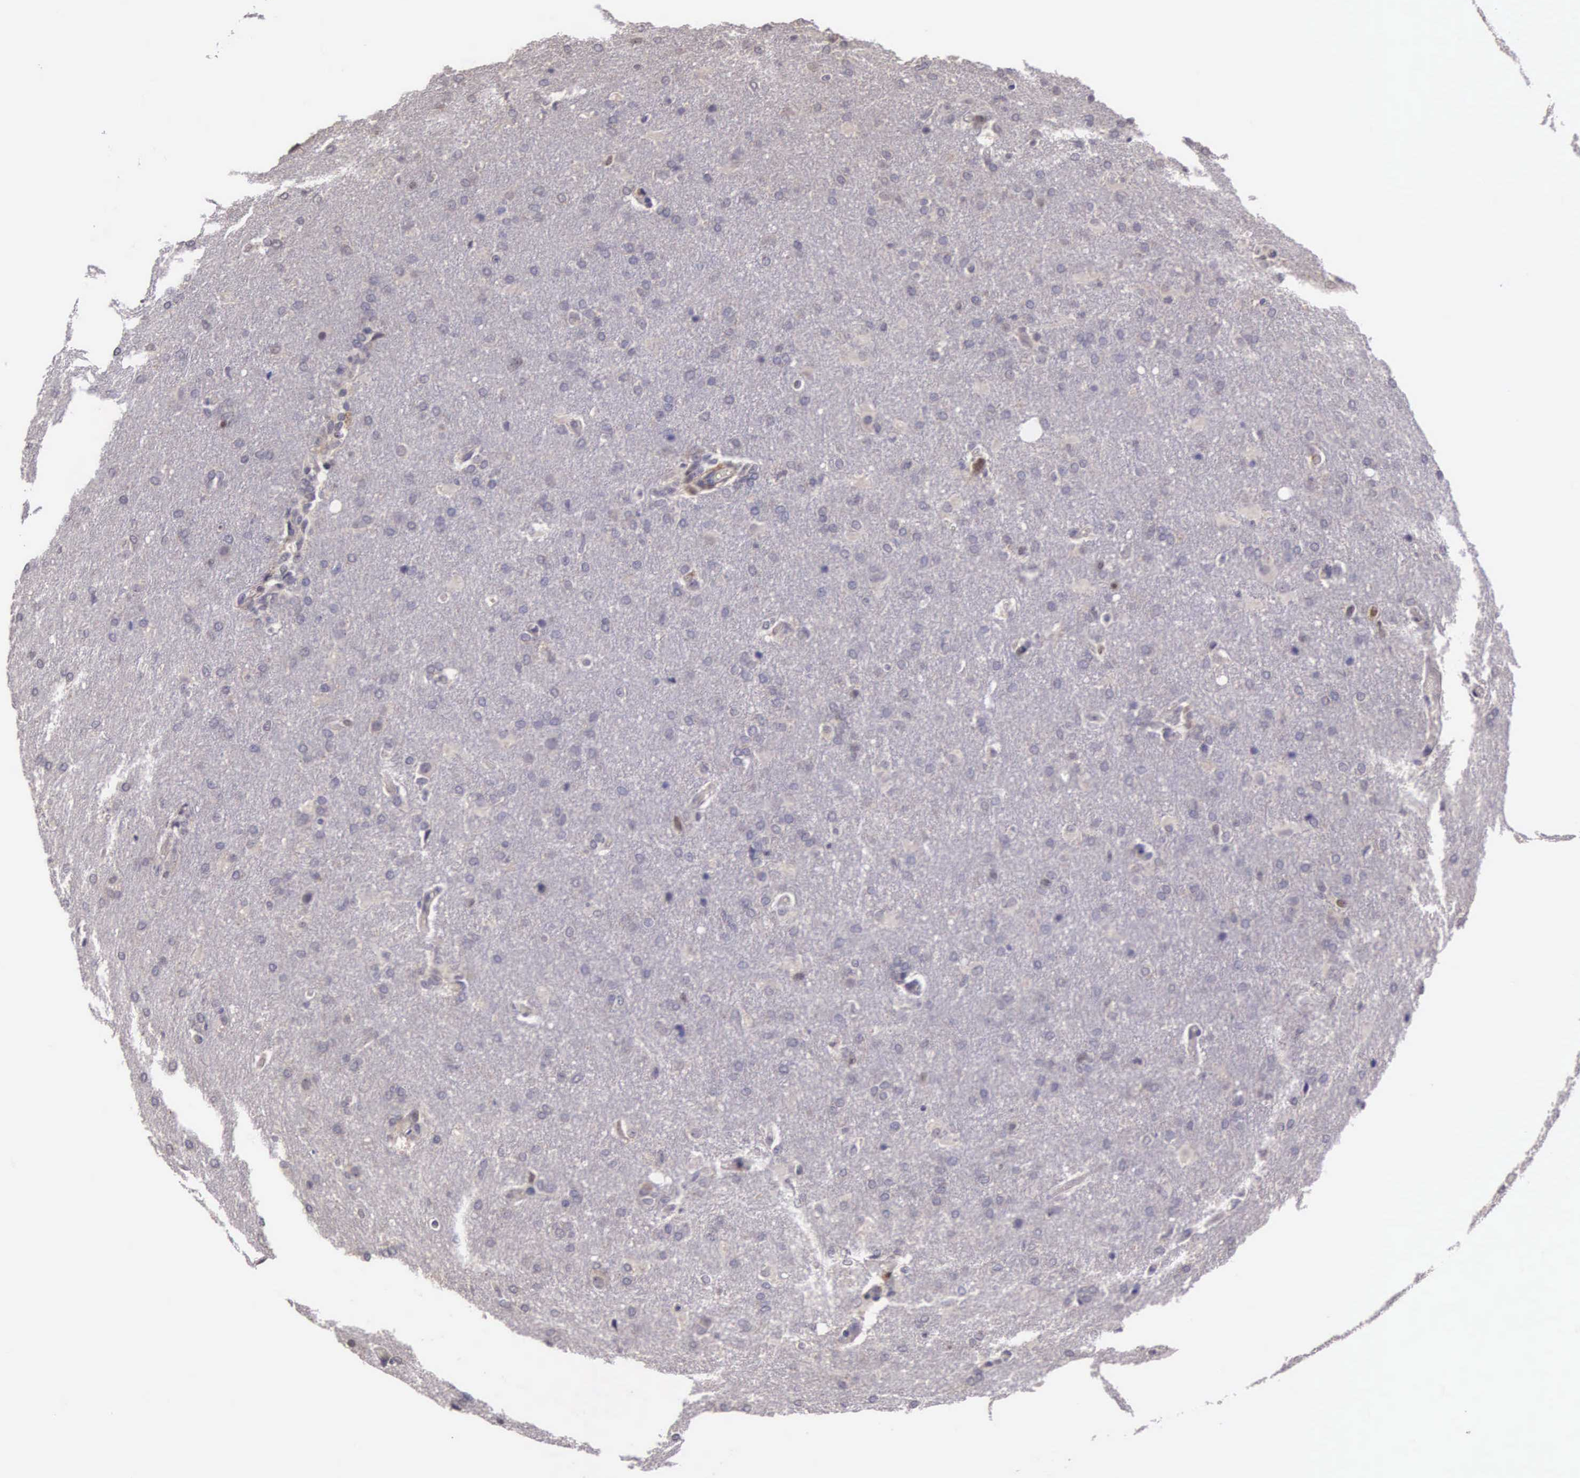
{"staining": {"intensity": "weak", "quantity": "<25%", "location": "cytoplasmic/membranous,nuclear"}, "tissue": "glioma", "cell_type": "Tumor cells", "image_type": "cancer", "snomed": [{"axis": "morphology", "description": "Glioma, malignant, High grade"}, {"axis": "topography", "description": "Brain"}], "caption": "The photomicrograph reveals no significant positivity in tumor cells of glioma. (Stains: DAB (3,3'-diaminobenzidine) immunohistochemistry (IHC) with hematoxylin counter stain, Microscopy: brightfield microscopy at high magnification).", "gene": "CDC45", "patient": {"sex": "male", "age": 68}}